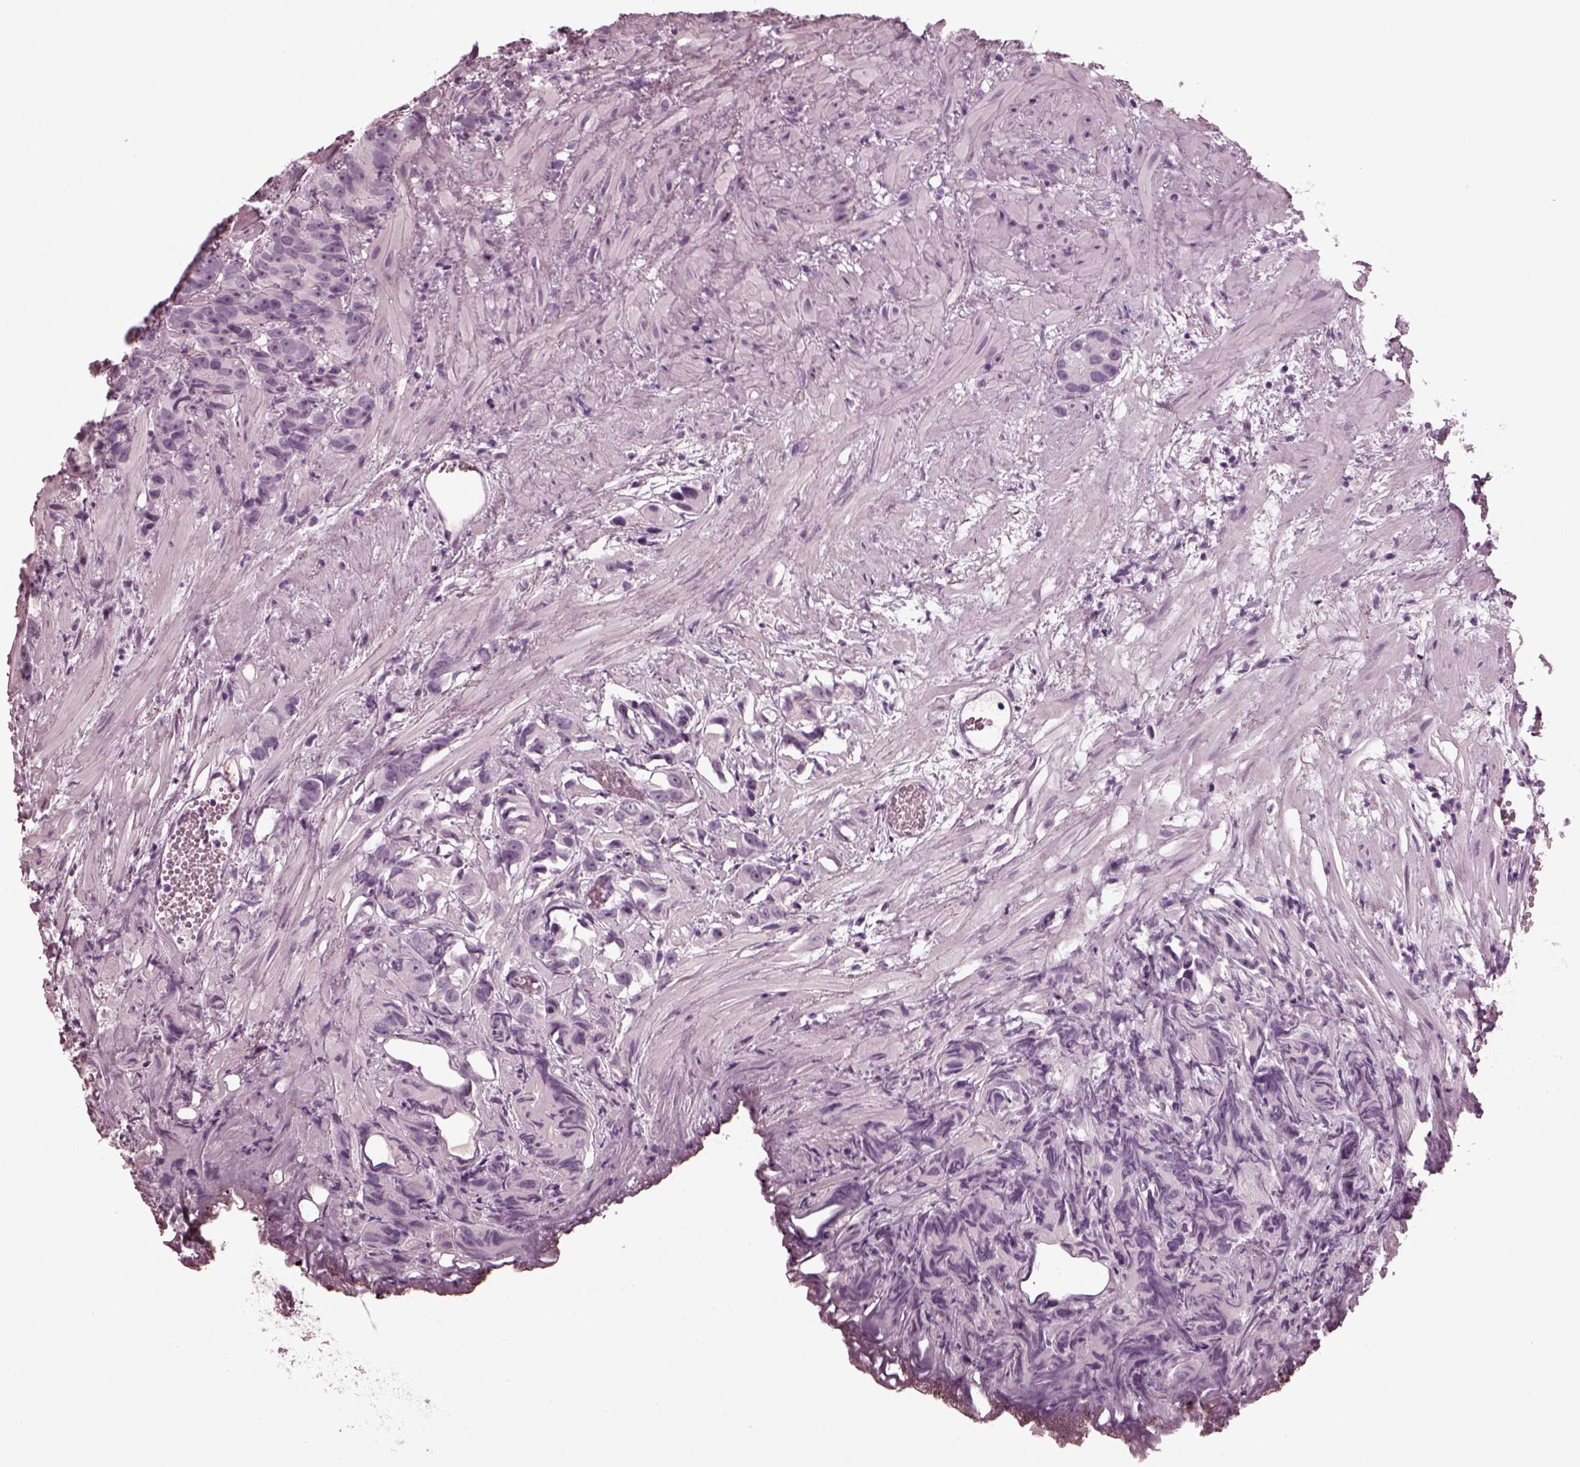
{"staining": {"intensity": "negative", "quantity": "none", "location": "none"}, "tissue": "prostate cancer", "cell_type": "Tumor cells", "image_type": "cancer", "snomed": [{"axis": "morphology", "description": "Adenocarcinoma, High grade"}, {"axis": "topography", "description": "Prostate"}], "caption": "Prostate cancer (high-grade adenocarcinoma) was stained to show a protein in brown. There is no significant staining in tumor cells.", "gene": "RCVRN", "patient": {"sex": "male", "age": 90}}